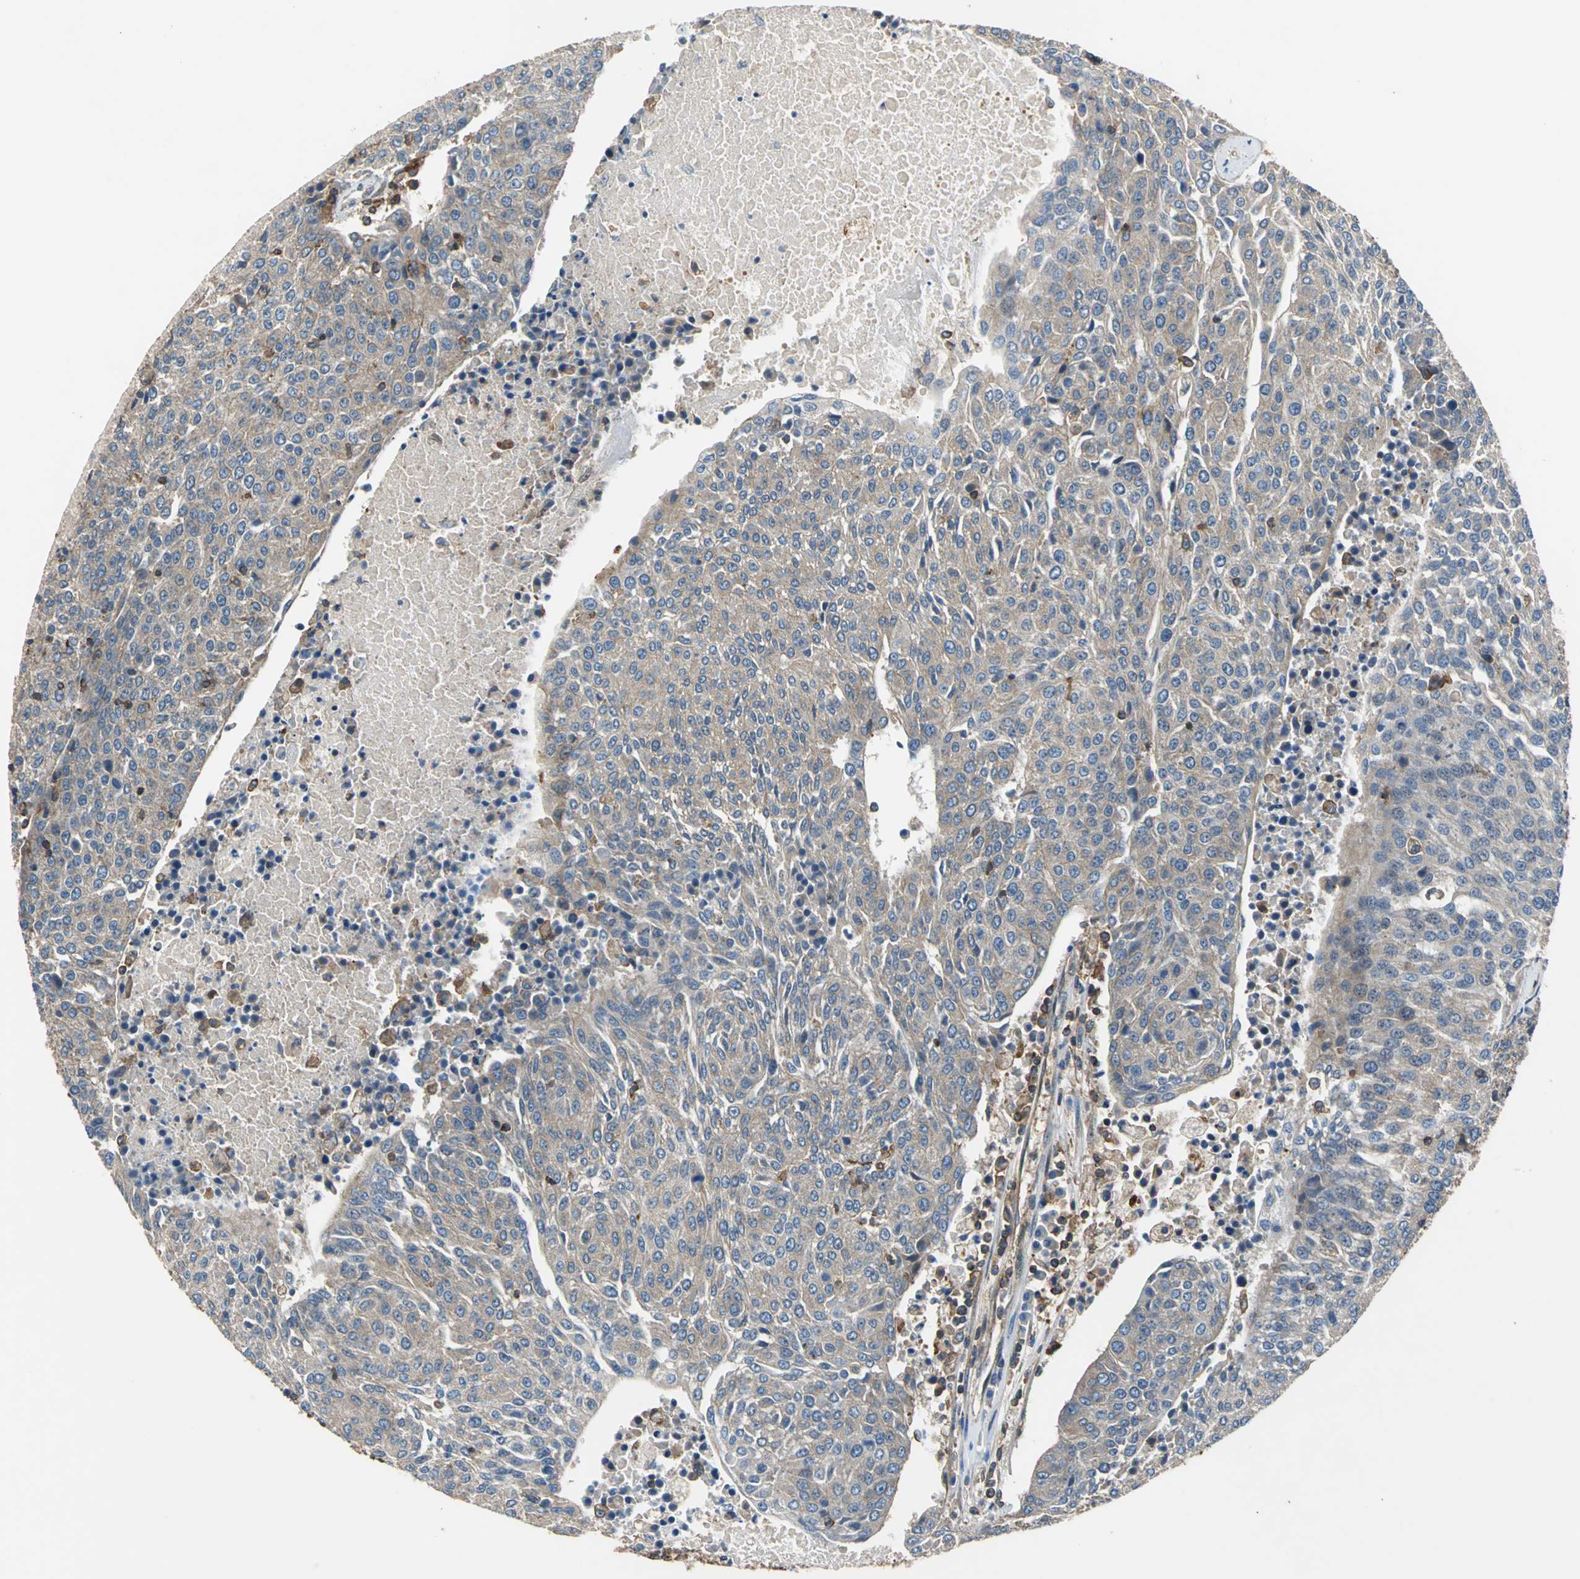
{"staining": {"intensity": "moderate", "quantity": ">75%", "location": "cytoplasmic/membranous"}, "tissue": "urothelial cancer", "cell_type": "Tumor cells", "image_type": "cancer", "snomed": [{"axis": "morphology", "description": "Urothelial carcinoma, High grade"}, {"axis": "topography", "description": "Urinary bladder"}], "caption": "Human high-grade urothelial carcinoma stained with a brown dye displays moderate cytoplasmic/membranous positive staining in approximately >75% of tumor cells.", "gene": "PARVA", "patient": {"sex": "female", "age": 85}}